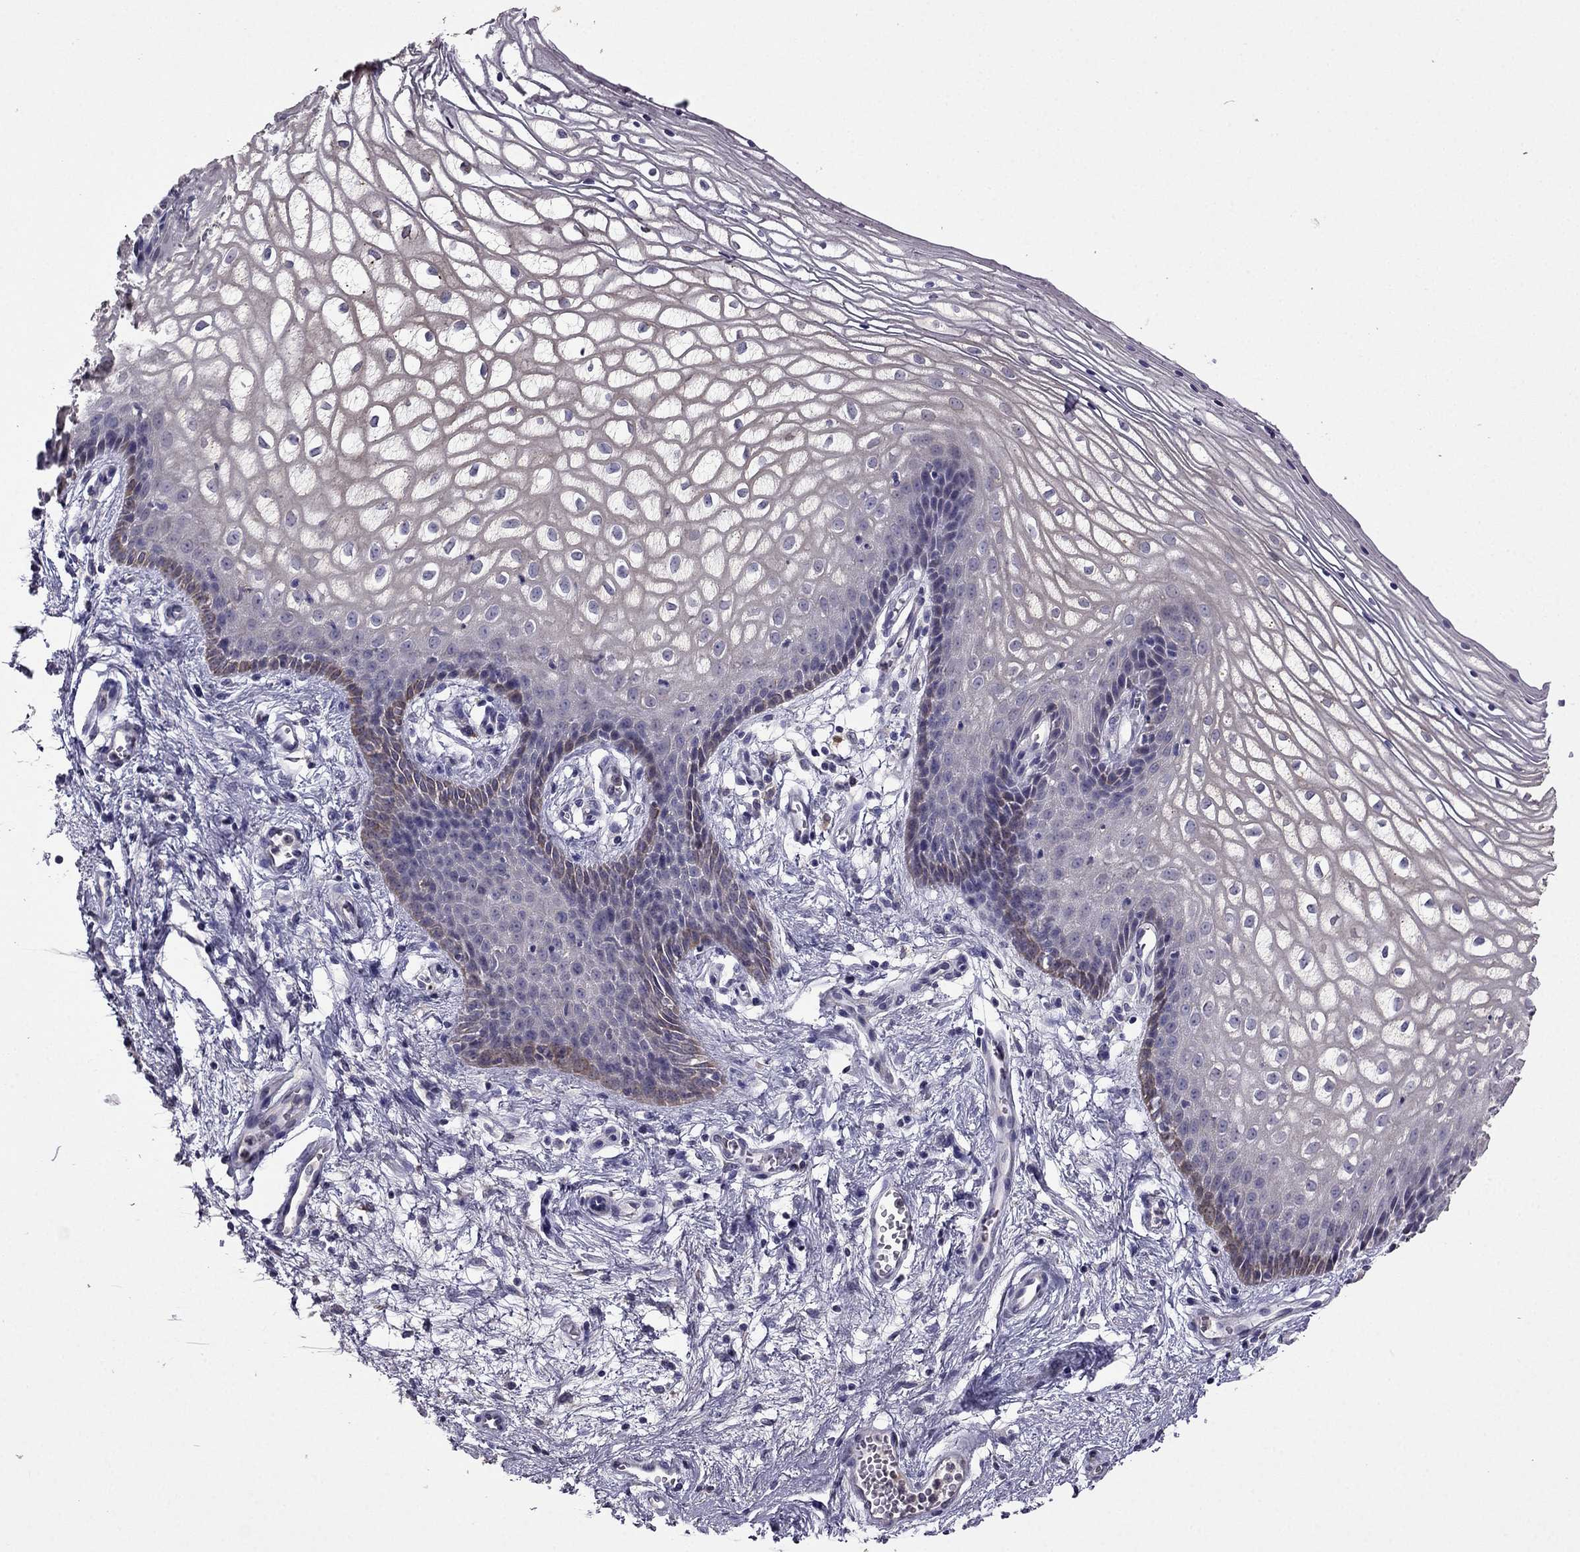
{"staining": {"intensity": "strong", "quantity": "<25%", "location": "cytoplasmic/membranous"}, "tissue": "vagina", "cell_type": "Squamous epithelial cells", "image_type": "normal", "snomed": [{"axis": "morphology", "description": "Normal tissue, NOS"}, {"axis": "topography", "description": "Vagina"}], "caption": "An image of human vagina stained for a protein displays strong cytoplasmic/membranous brown staining in squamous epithelial cells. Using DAB (3,3'-diaminobenzidine) (brown) and hematoxylin (blue) stains, captured at high magnification using brightfield microscopy.", "gene": "CDH9", "patient": {"sex": "female", "age": 34}}